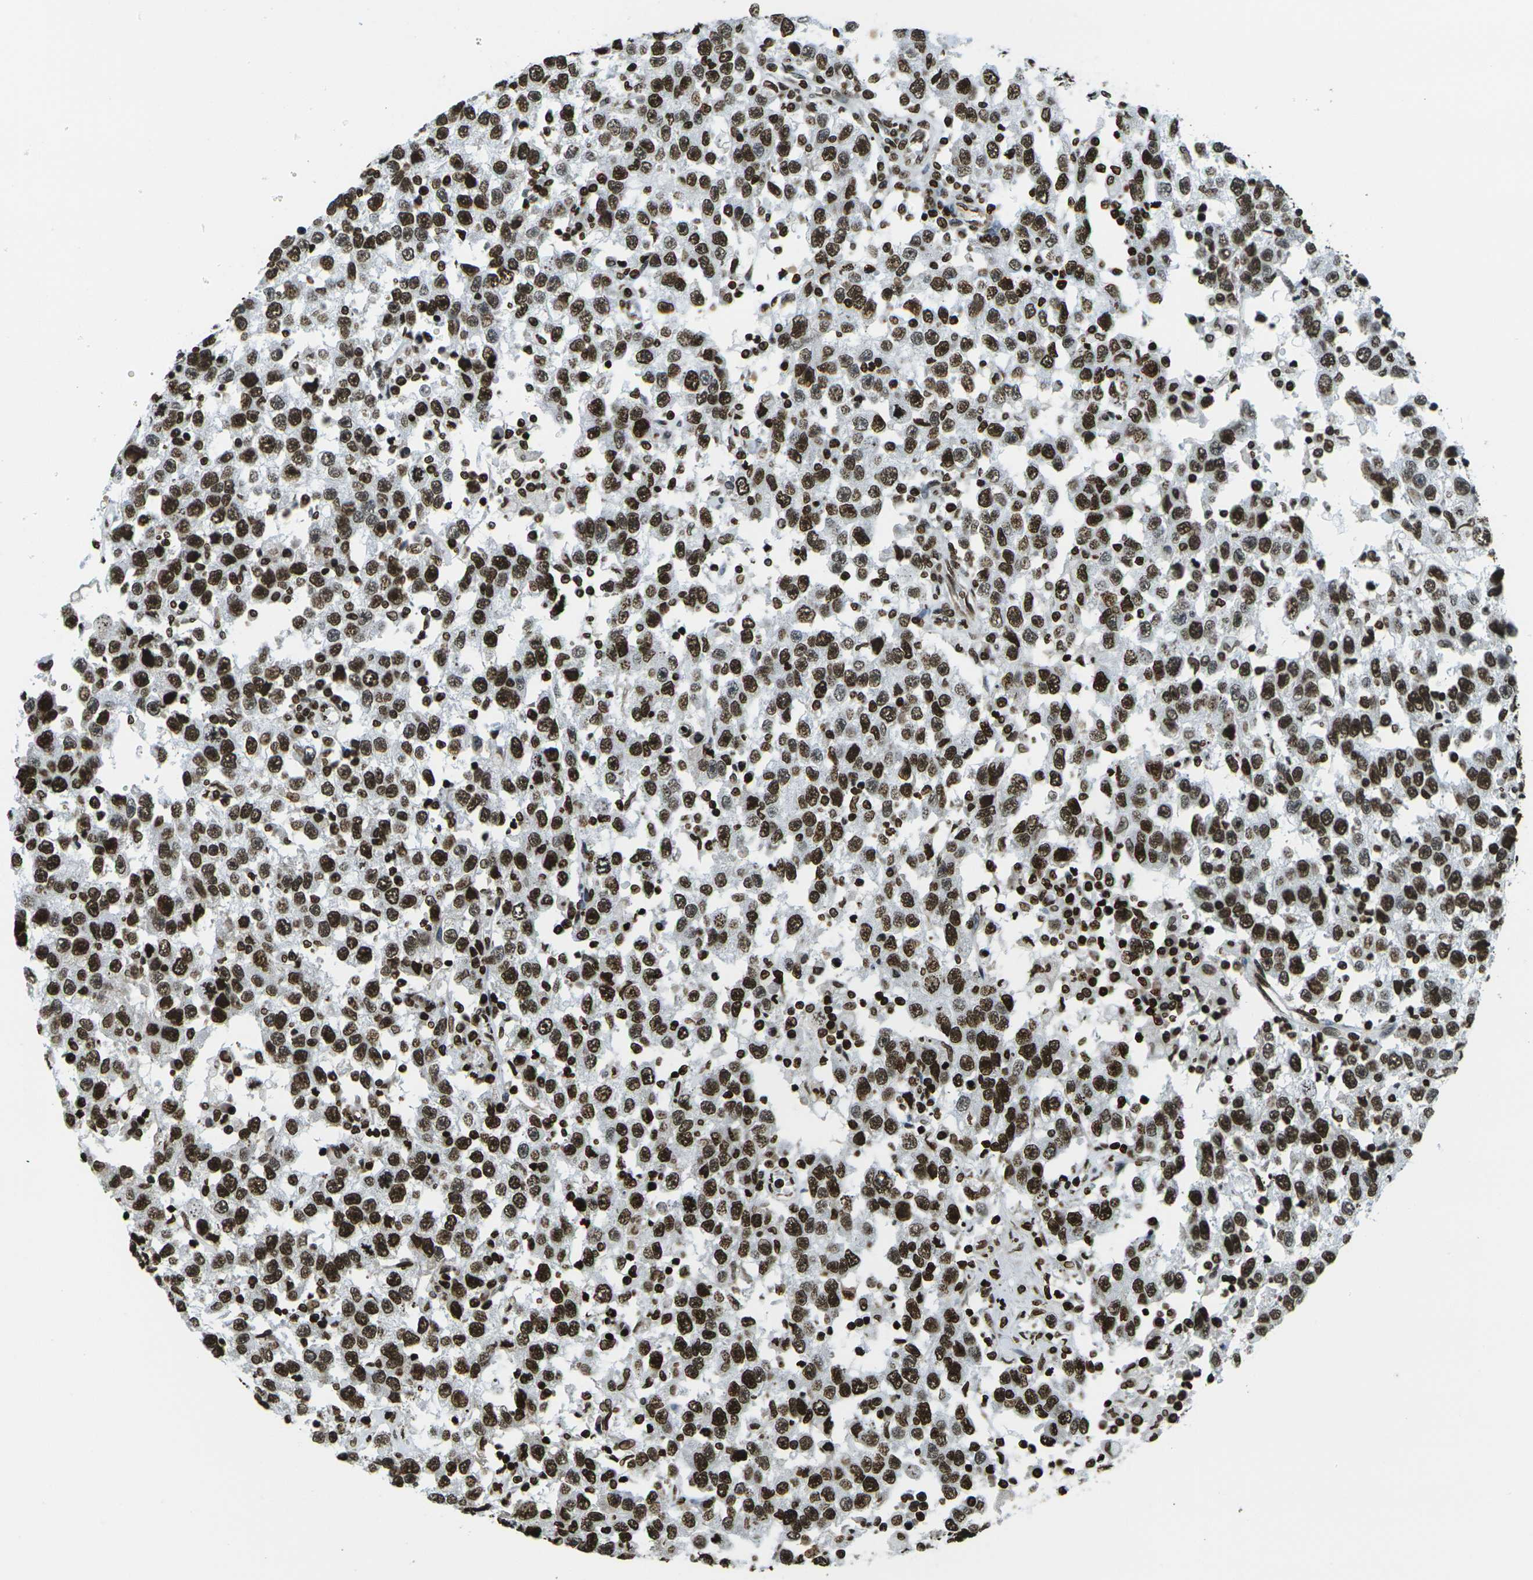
{"staining": {"intensity": "strong", "quantity": ">75%", "location": "nuclear"}, "tissue": "testis cancer", "cell_type": "Tumor cells", "image_type": "cancer", "snomed": [{"axis": "morphology", "description": "Seminoma, NOS"}, {"axis": "topography", "description": "Testis"}], "caption": "This is a micrograph of immunohistochemistry staining of testis cancer, which shows strong positivity in the nuclear of tumor cells.", "gene": "H1-2", "patient": {"sex": "male", "age": 41}}